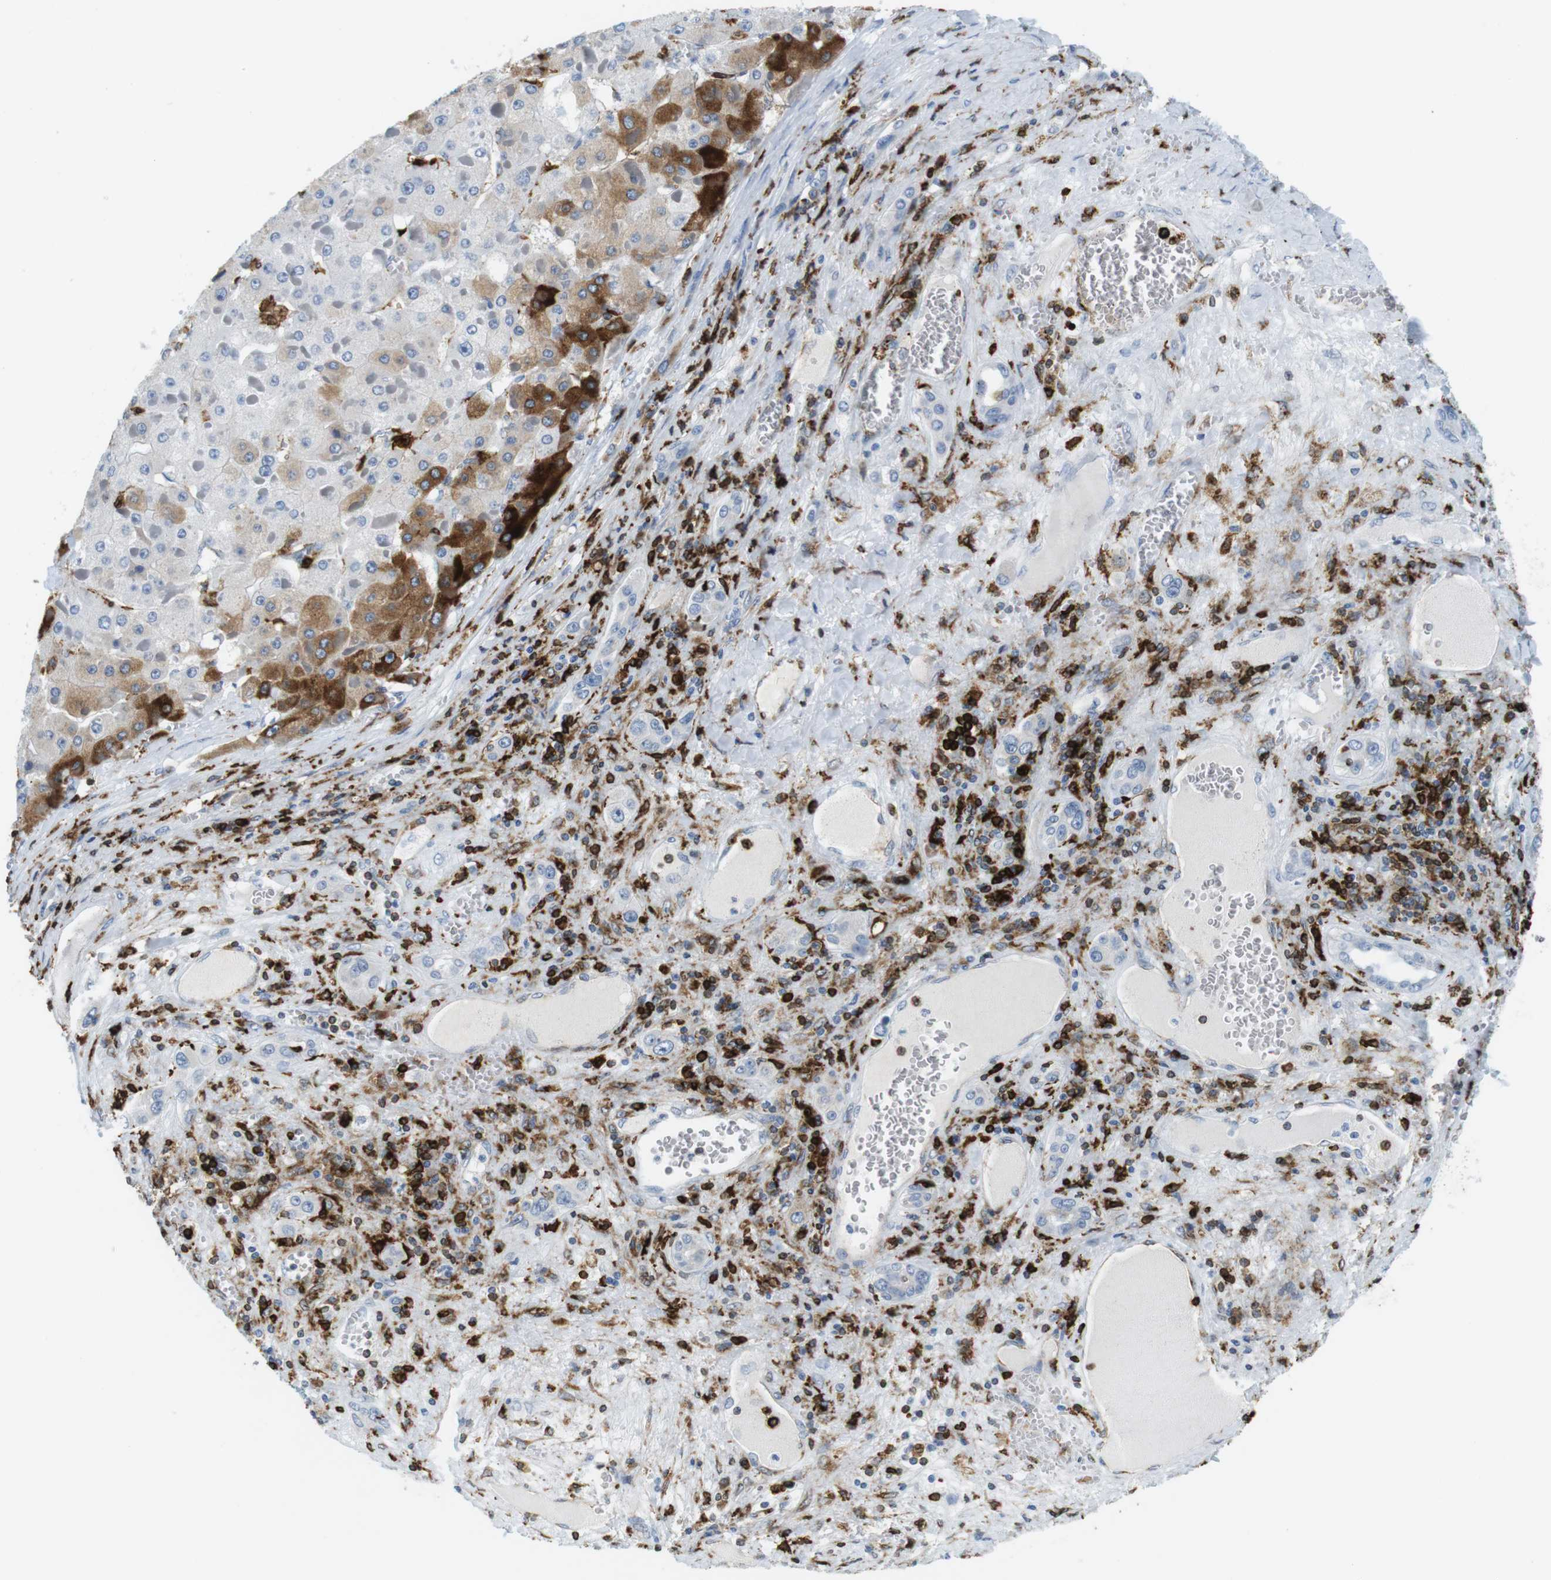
{"staining": {"intensity": "moderate", "quantity": "<25%", "location": "cytoplasmic/membranous"}, "tissue": "liver cancer", "cell_type": "Tumor cells", "image_type": "cancer", "snomed": [{"axis": "morphology", "description": "Carcinoma, Hepatocellular, NOS"}, {"axis": "topography", "description": "Liver"}], "caption": "A high-resolution micrograph shows IHC staining of liver cancer (hepatocellular carcinoma), which shows moderate cytoplasmic/membranous staining in approximately <25% of tumor cells.", "gene": "CIITA", "patient": {"sex": "female", "age": 73}}